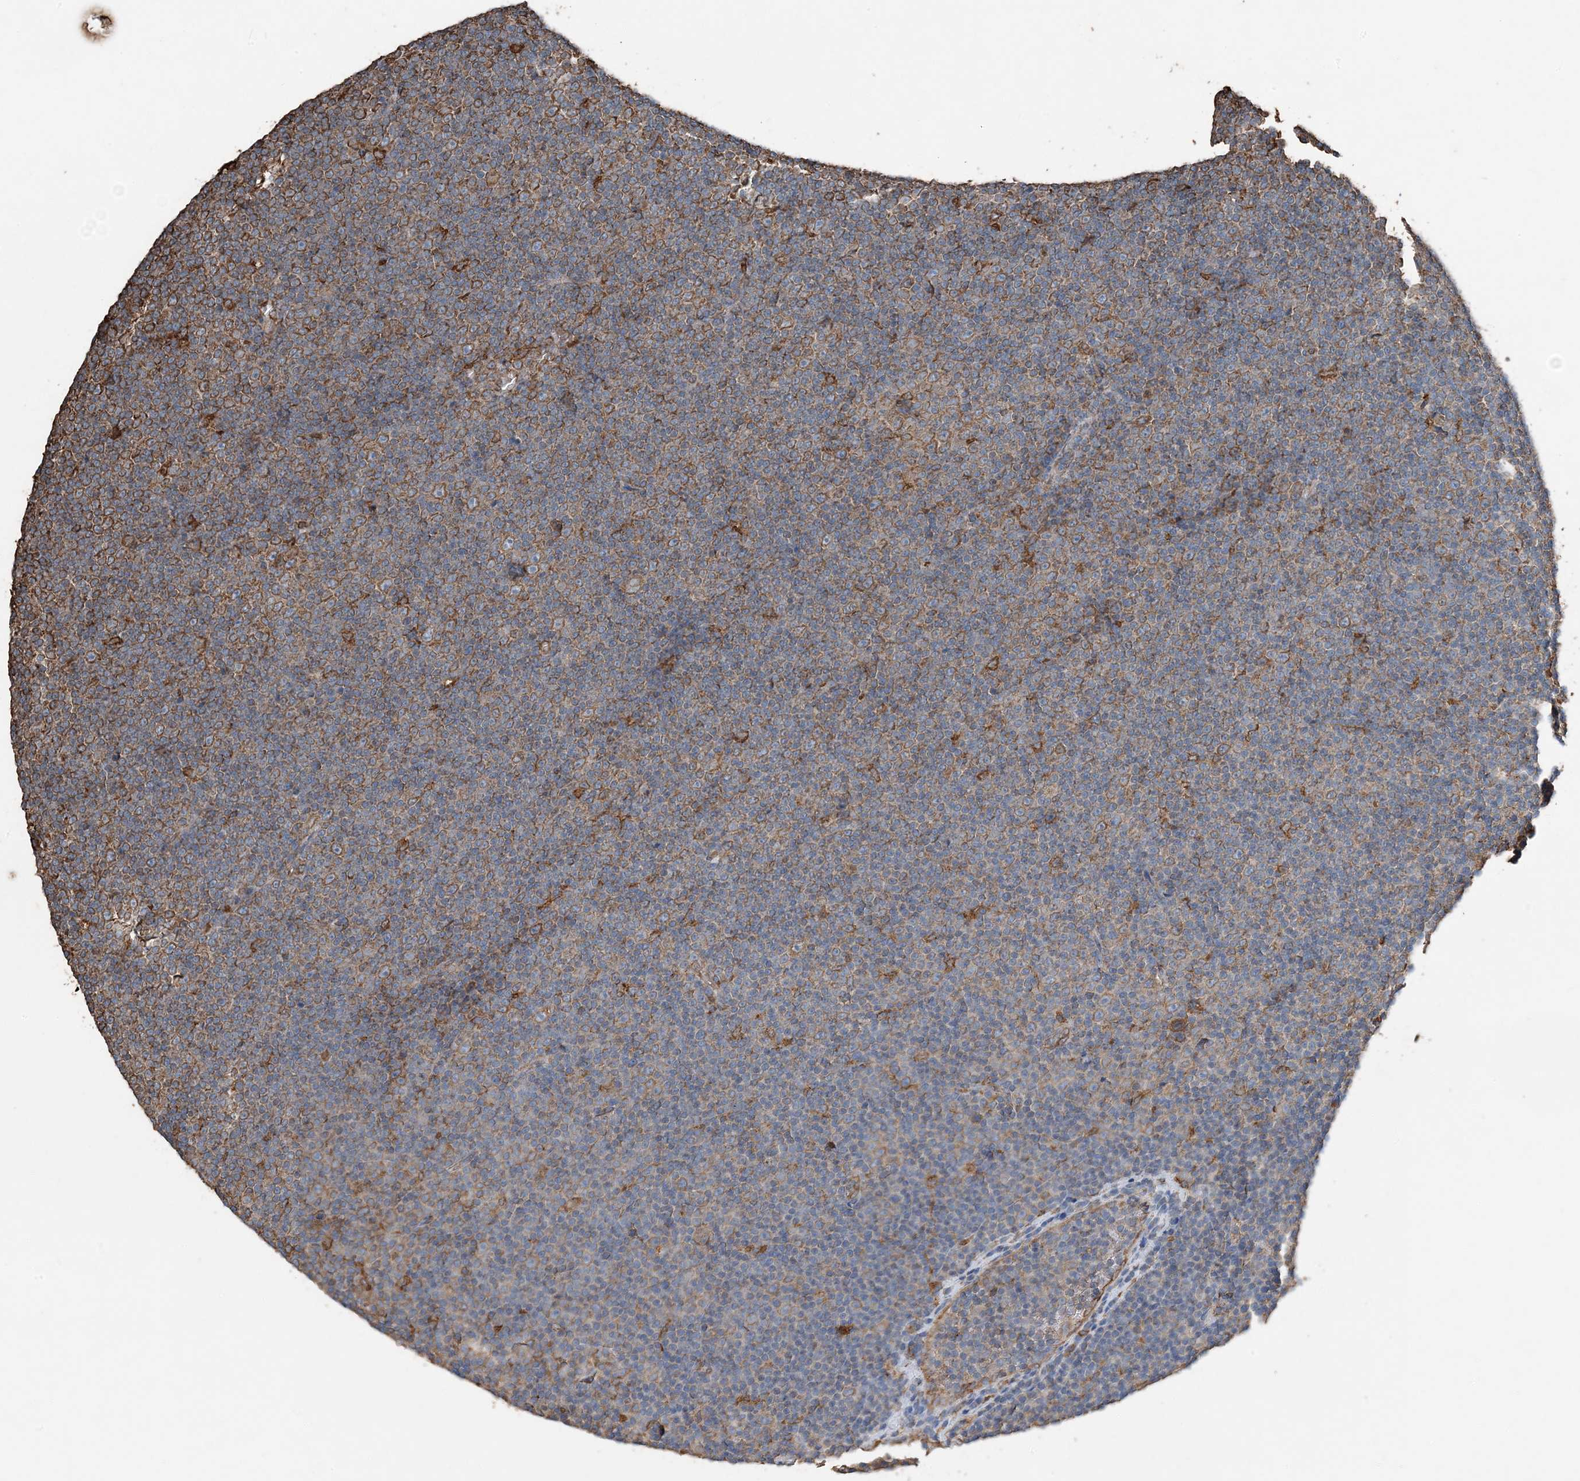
{"staining": {"intensity": "moderate", "quantity": ">75%", "location": "cytoplasmic/membranous"}, "tissue": "lymphoma", "cell_type": "Tumor cells", "image_type": "cancer", "snomed": [{"axis": "morphology", "description": "Malignant lymphoma, non-Hodgkin's type, Low grade"}, {"axis": "topography", "description": "Lymph node"}], "caption": "This photomicrograph exhibits IHC staining of human lymphoma, with medium moderate cytoplasmic/membranous expression in approximately >75% of tumor cells.", "gene": "PDIA6", "patient": {"sex": "female", "age": 67}}